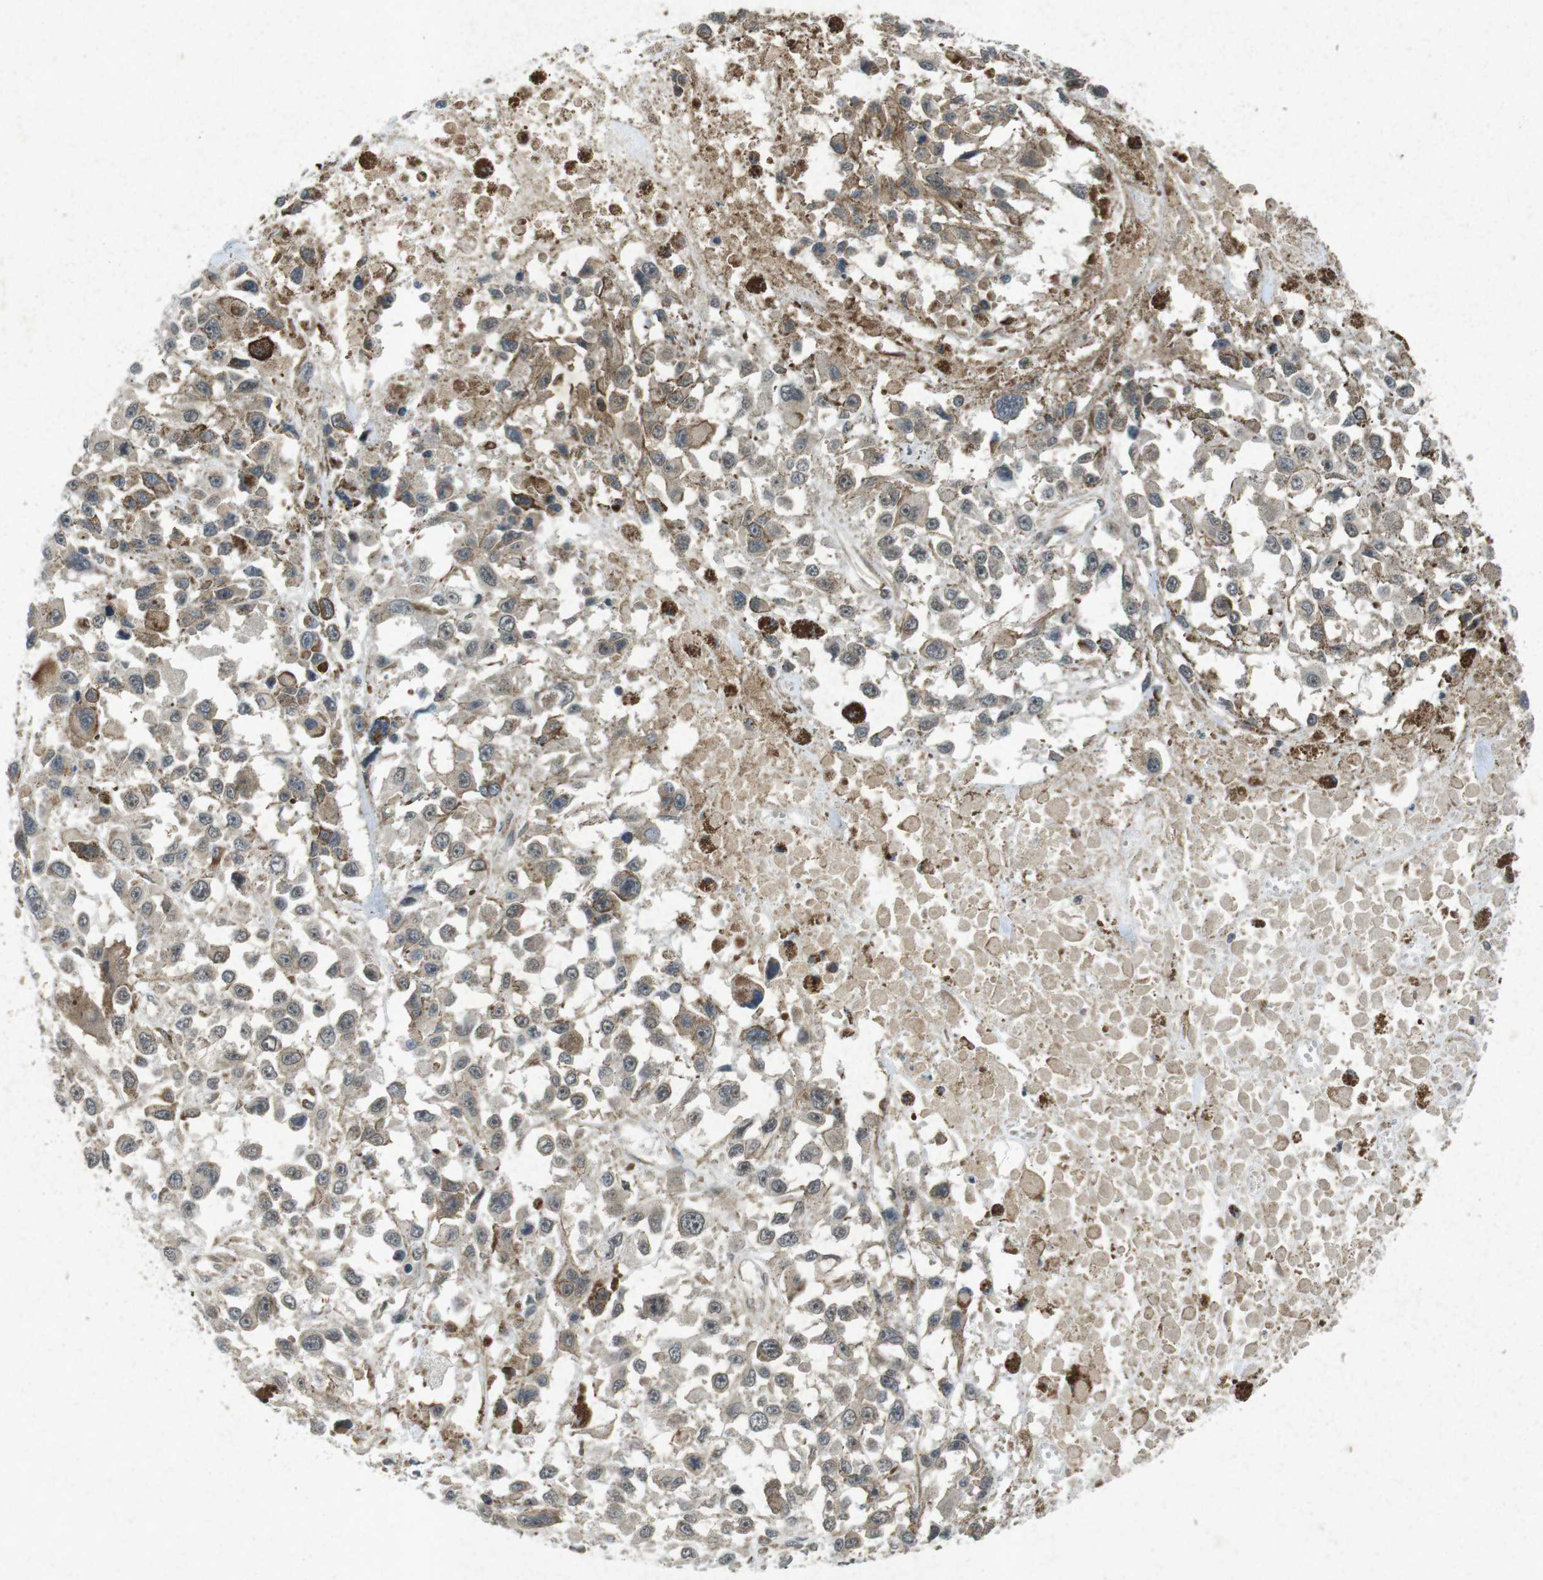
{"staining": {"intensity": "weak", "quantity": ">75%", "location": "cytoplasmic/membranous"}, "tissue": "melanoma", "cell_type": "Tumor cells", "image_type": "cancer", "snomed": [{"axis": "morphology", "description": "Malignant melanoma, Metastatic site"}, {"axis": "topography", "description": "Lymph node"}], "caption": "Malignant melanoma (metastatic site) stained with DAB (3,3'-diaminobenzidine) immunohistochemistry (IHC) reveals low levels of weak cytoplasmic/membranous positivity in about >75% of tumor cells. The staining was performed using DAB (3,3'-diaminobenzidine) to visualize the protein expression in brown, while the nuclei were stained in blue with hematoxylin (Magnification: 20x).", "gene": "FLCN", "patient": {"sex": "male", "age": 59}}